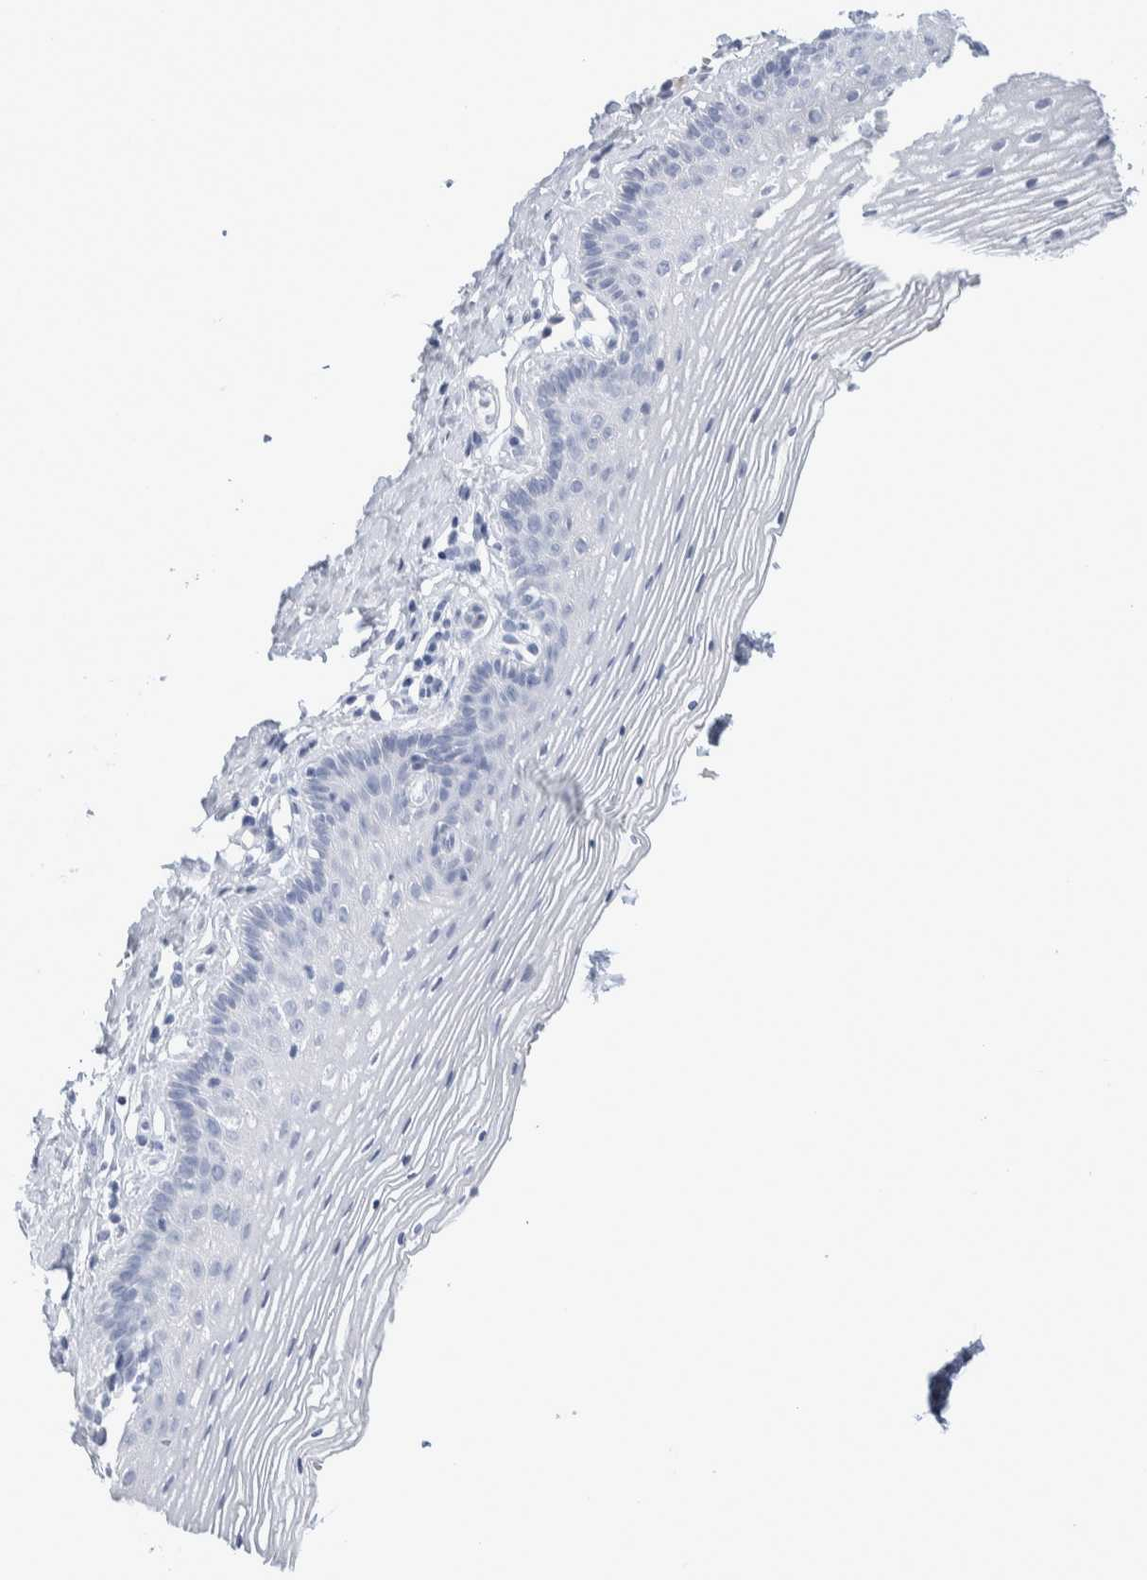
{"staining": {"intensity": "negative", "quantity": "none", "location": "none"}, "tissue": "vagina", "cell_type": "Squamous epithelial cells", "image_type": "normal", "snomed": [{"axis": "morphology", "description": "Normal tissue, NOS"}, {"axis": "topography", "description": "Vagina"}], "caption": "Squamous epithelial cells show no significant protein expression in unremarkable vagina. (DAB (3,3'-diaminobenzidine) immunohistochemistry with hematoxylin counter stain).", "gene": "GDA", "patient": {"sex": "female", "age": 32}}